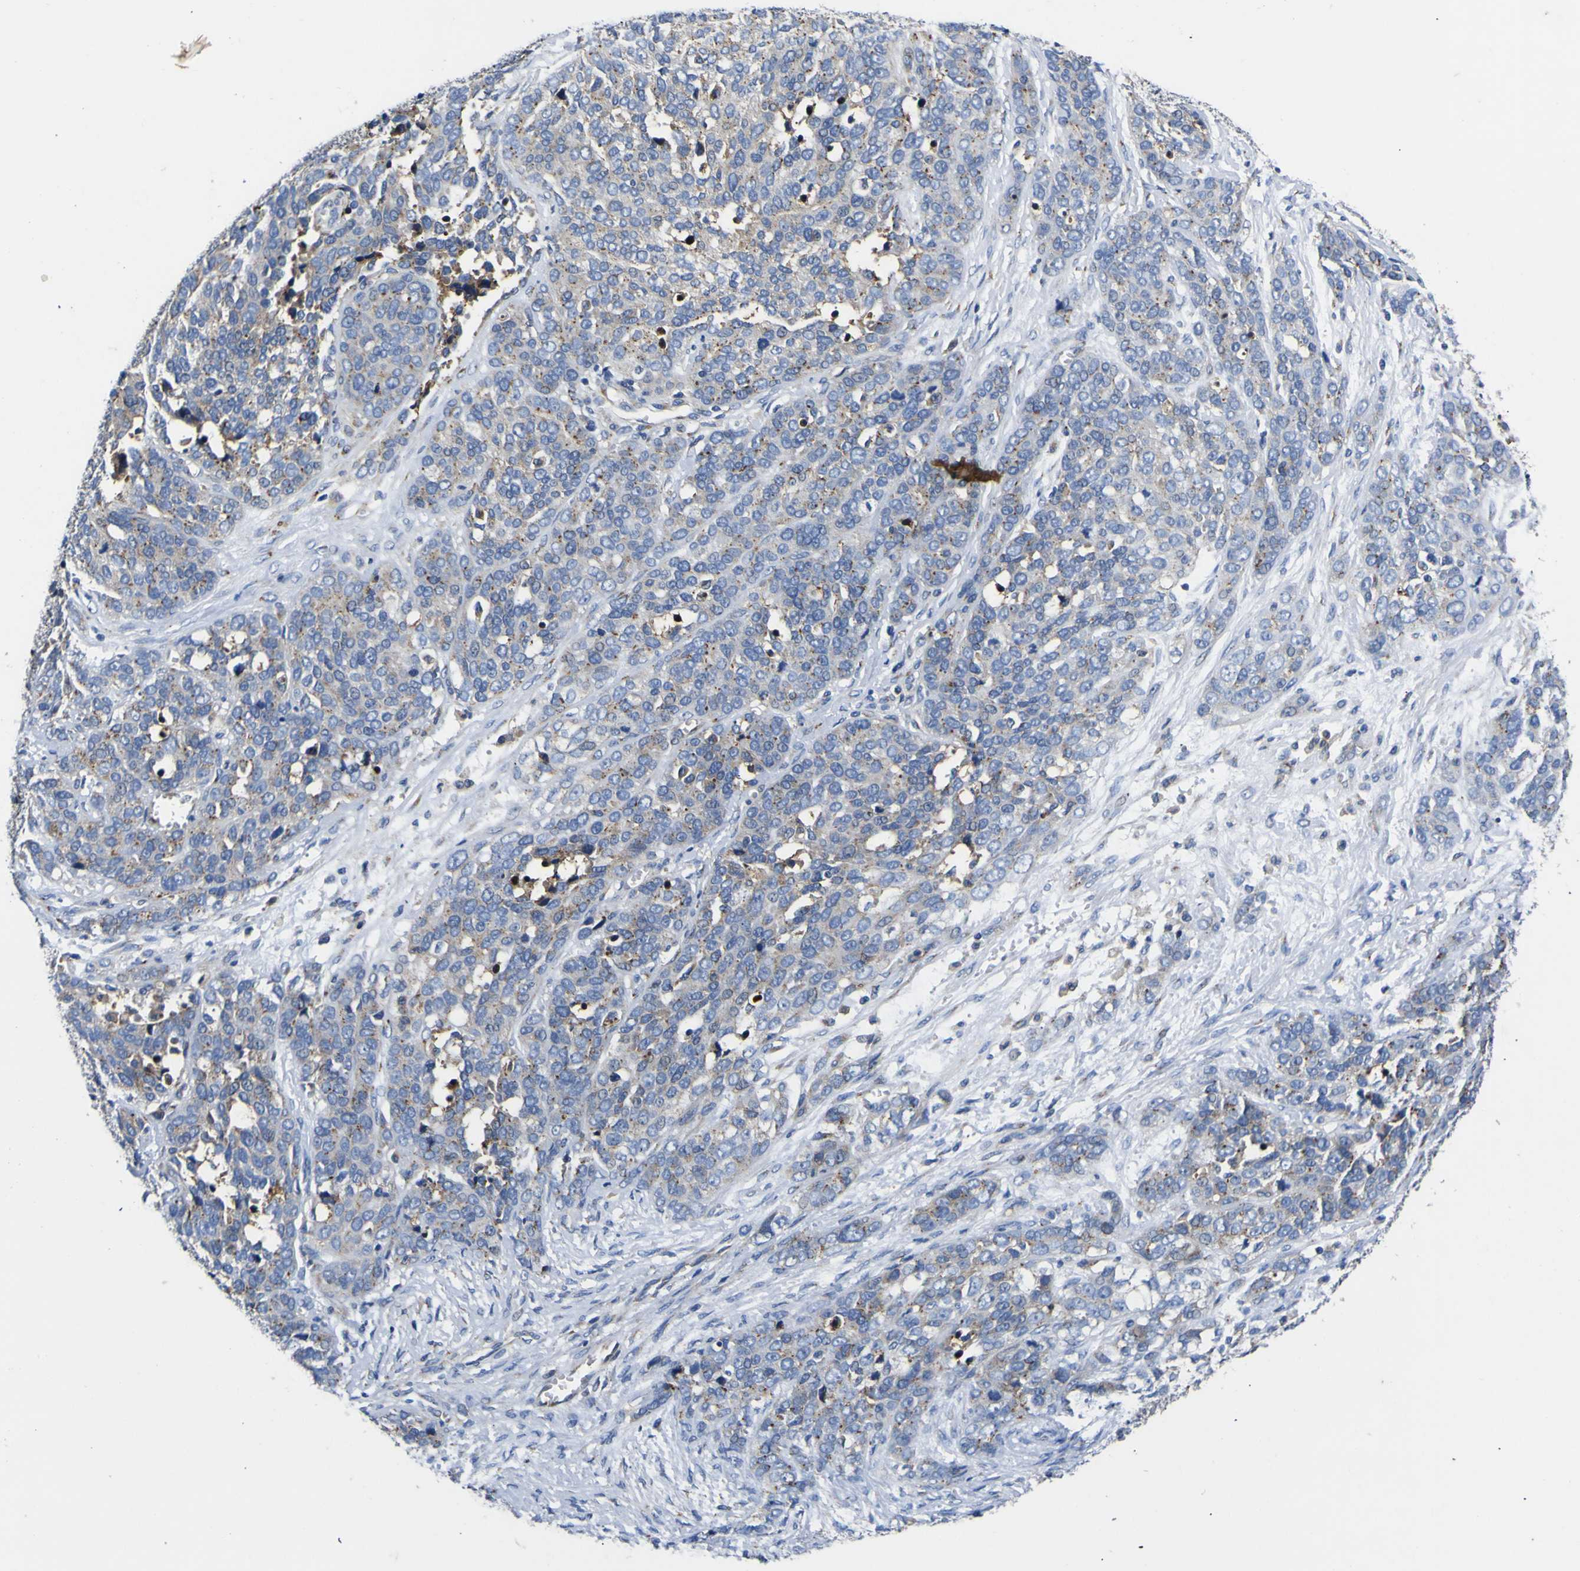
{"staining": {"intensity": "moderate", "quantity": ">75%", "location": "cytoplasmic/membranous"}, "tissue": "ovarian cancer", "cell_type": "Tumor cells", "image_type": "cancer", "snomed": [{"axis": "morphology", "description": "Cystadenocarcinoma, serous, NOS"}, {"axis": "topography", "description": "Ovary"}], "caption": "Ovarian cancer (serous cystadenocarcinoma) stained for a protein (brown) displays moderate cytoplasmic/membranous positive staining in approximately >75% of tumor cells.", "gene": "COA1", "patient": {"sex": "female", "age": 44}}